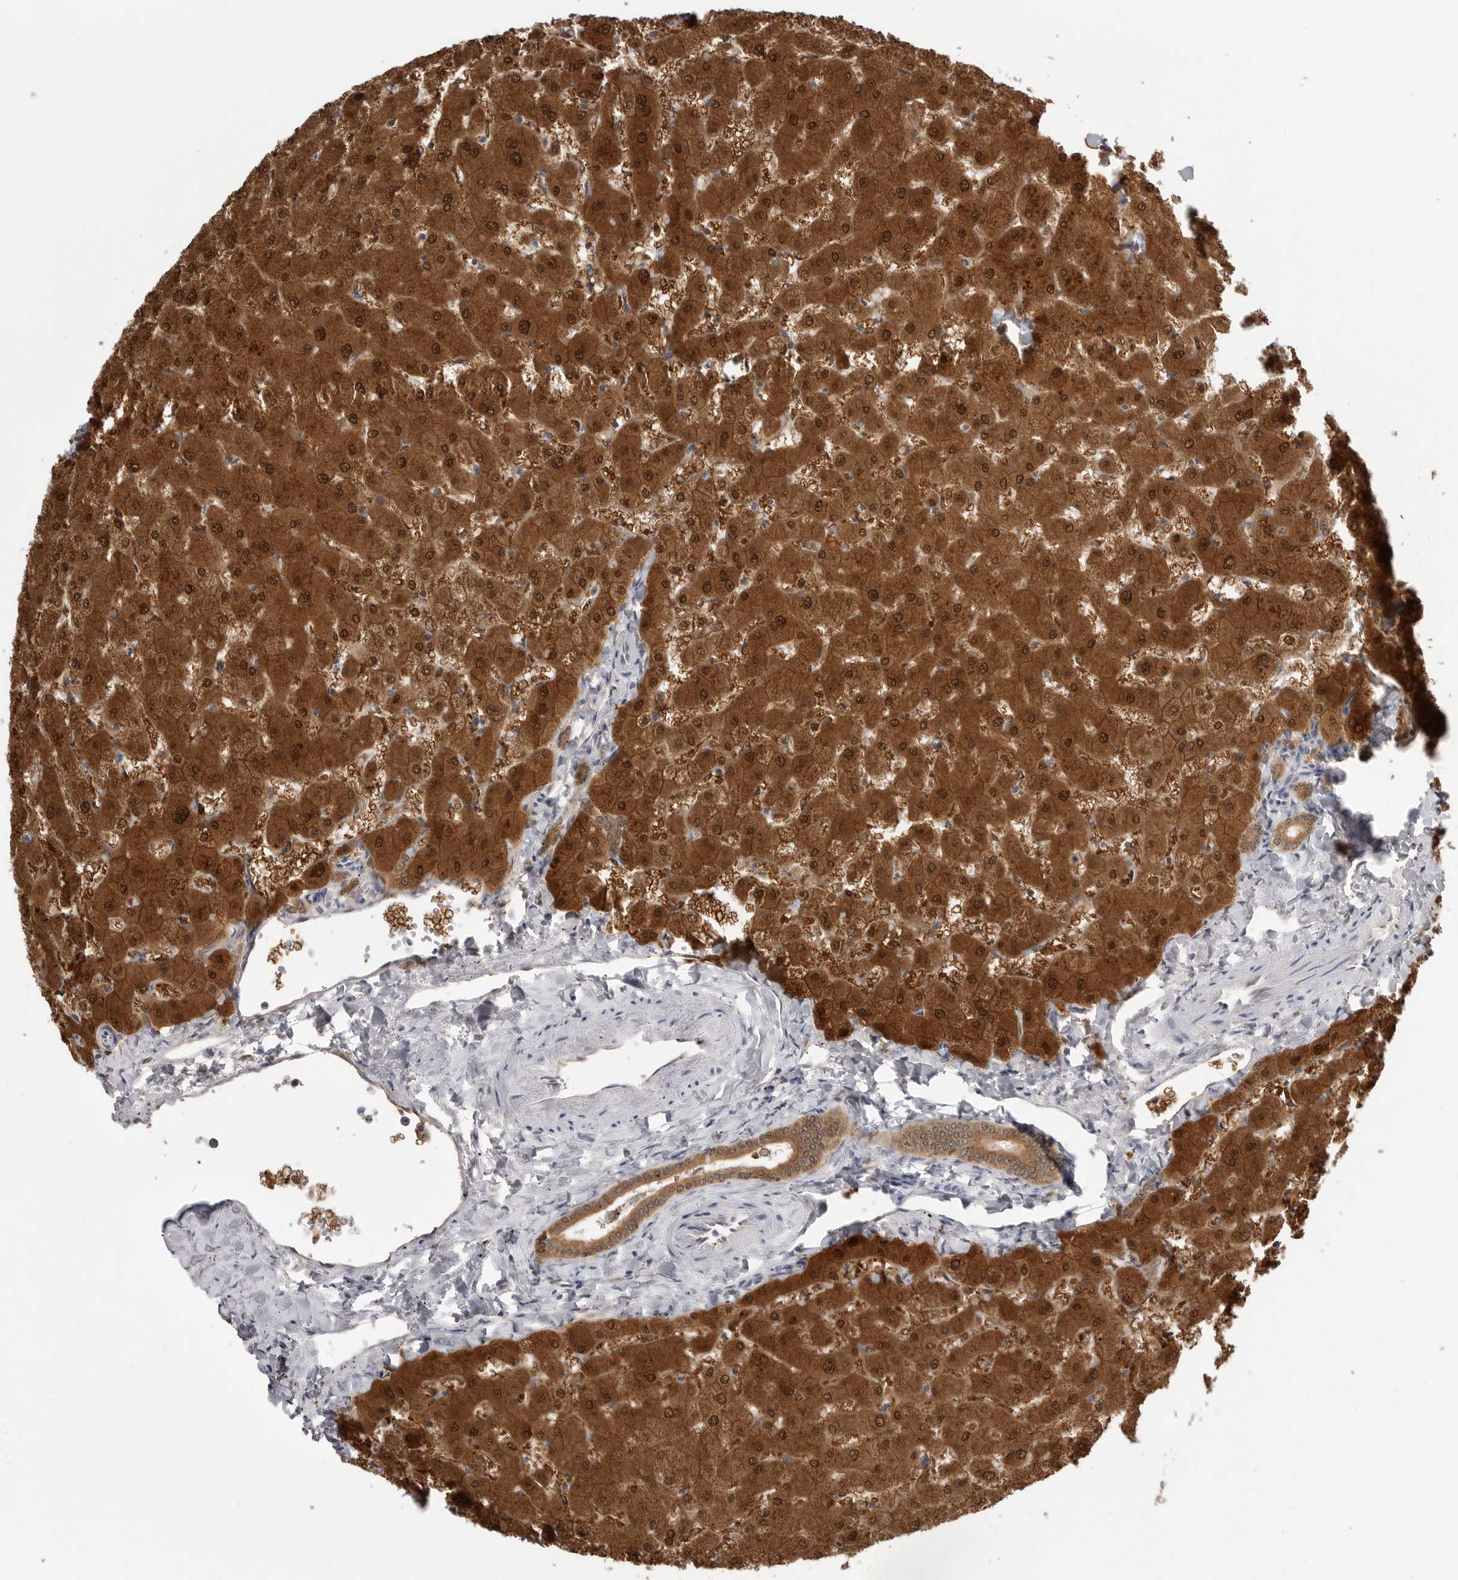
{"staining": {"intensity": "moderate", "quantity": ">75%", "location": "cytoplasmic/membranous,nuclear"}, "tissue": "liver", "cell_type": "Cholangiocytes", "image_type": "normal", "snomed": [{"axis": "morphology", "description": "Normal tissue, NOS"}, {"axis": "topography", "description": "Liver"}], "caption": "Moderate cytoplasmic/membranous,nuclear protein positivity is appreciated in about >75% of cholangiocytes in liver. The staining was performed using DAB to visualize the protein expression in brown, while the nuclei were stained in blue with hematoxylin (Magnification: 20x).", "gene": "PNPO", "patient": {"sex": "female", "age": 63}}